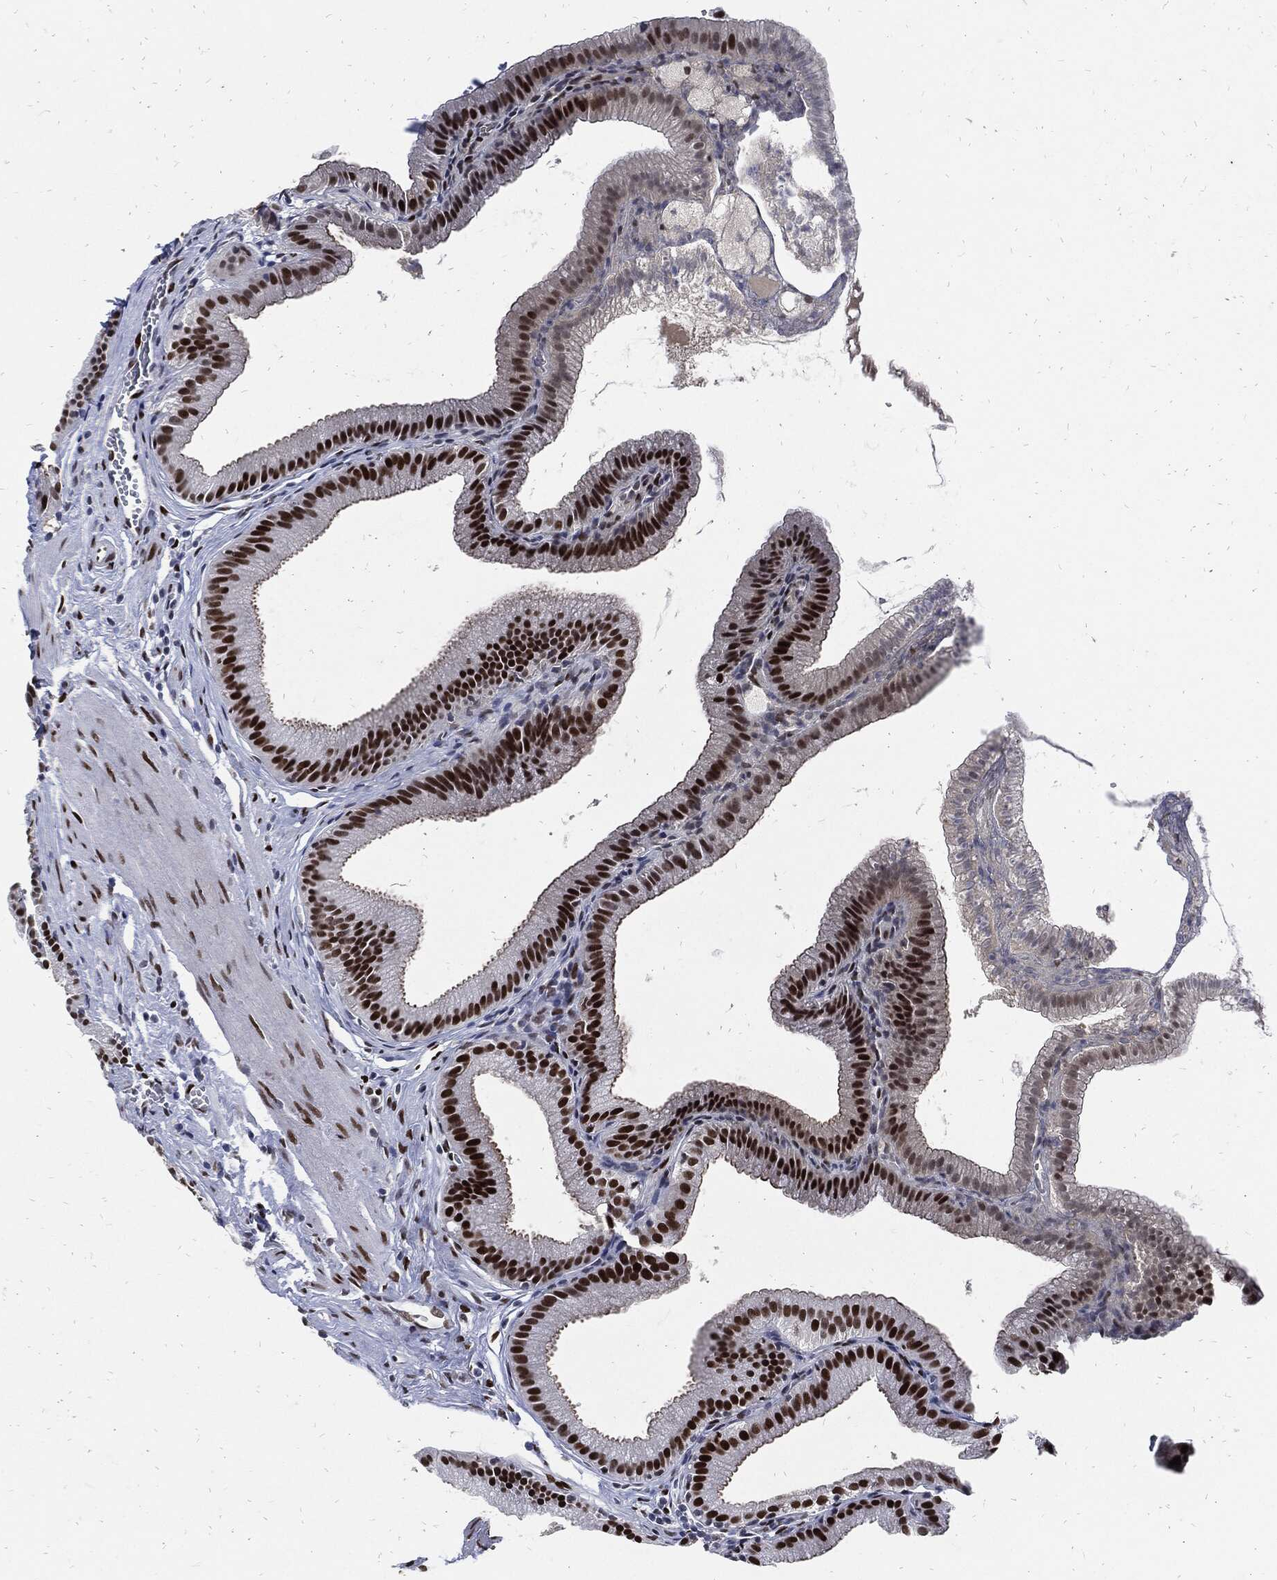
{"staining": {"intensity": "strong", "quantity": ">75%", "location": "nuclear"}, "tissue": "gallbladder", "cell_type": "Glandular cells", "image_type": "normal", "snomed": [{"axis": "morphology", "description": "Normal tissue, NOS"}, {"axis": "topography", "description": "Gallbladder"}], "caption": "Protein expression analysis of unremarkable human gallbladder reveals strong nuclear positivity in about >75% of glandular cells. (DAB IHC, brown staining for protein, blue staining for nuclei).", "gene": "JUN", "patient": {"sex": "male", "age": 38}}